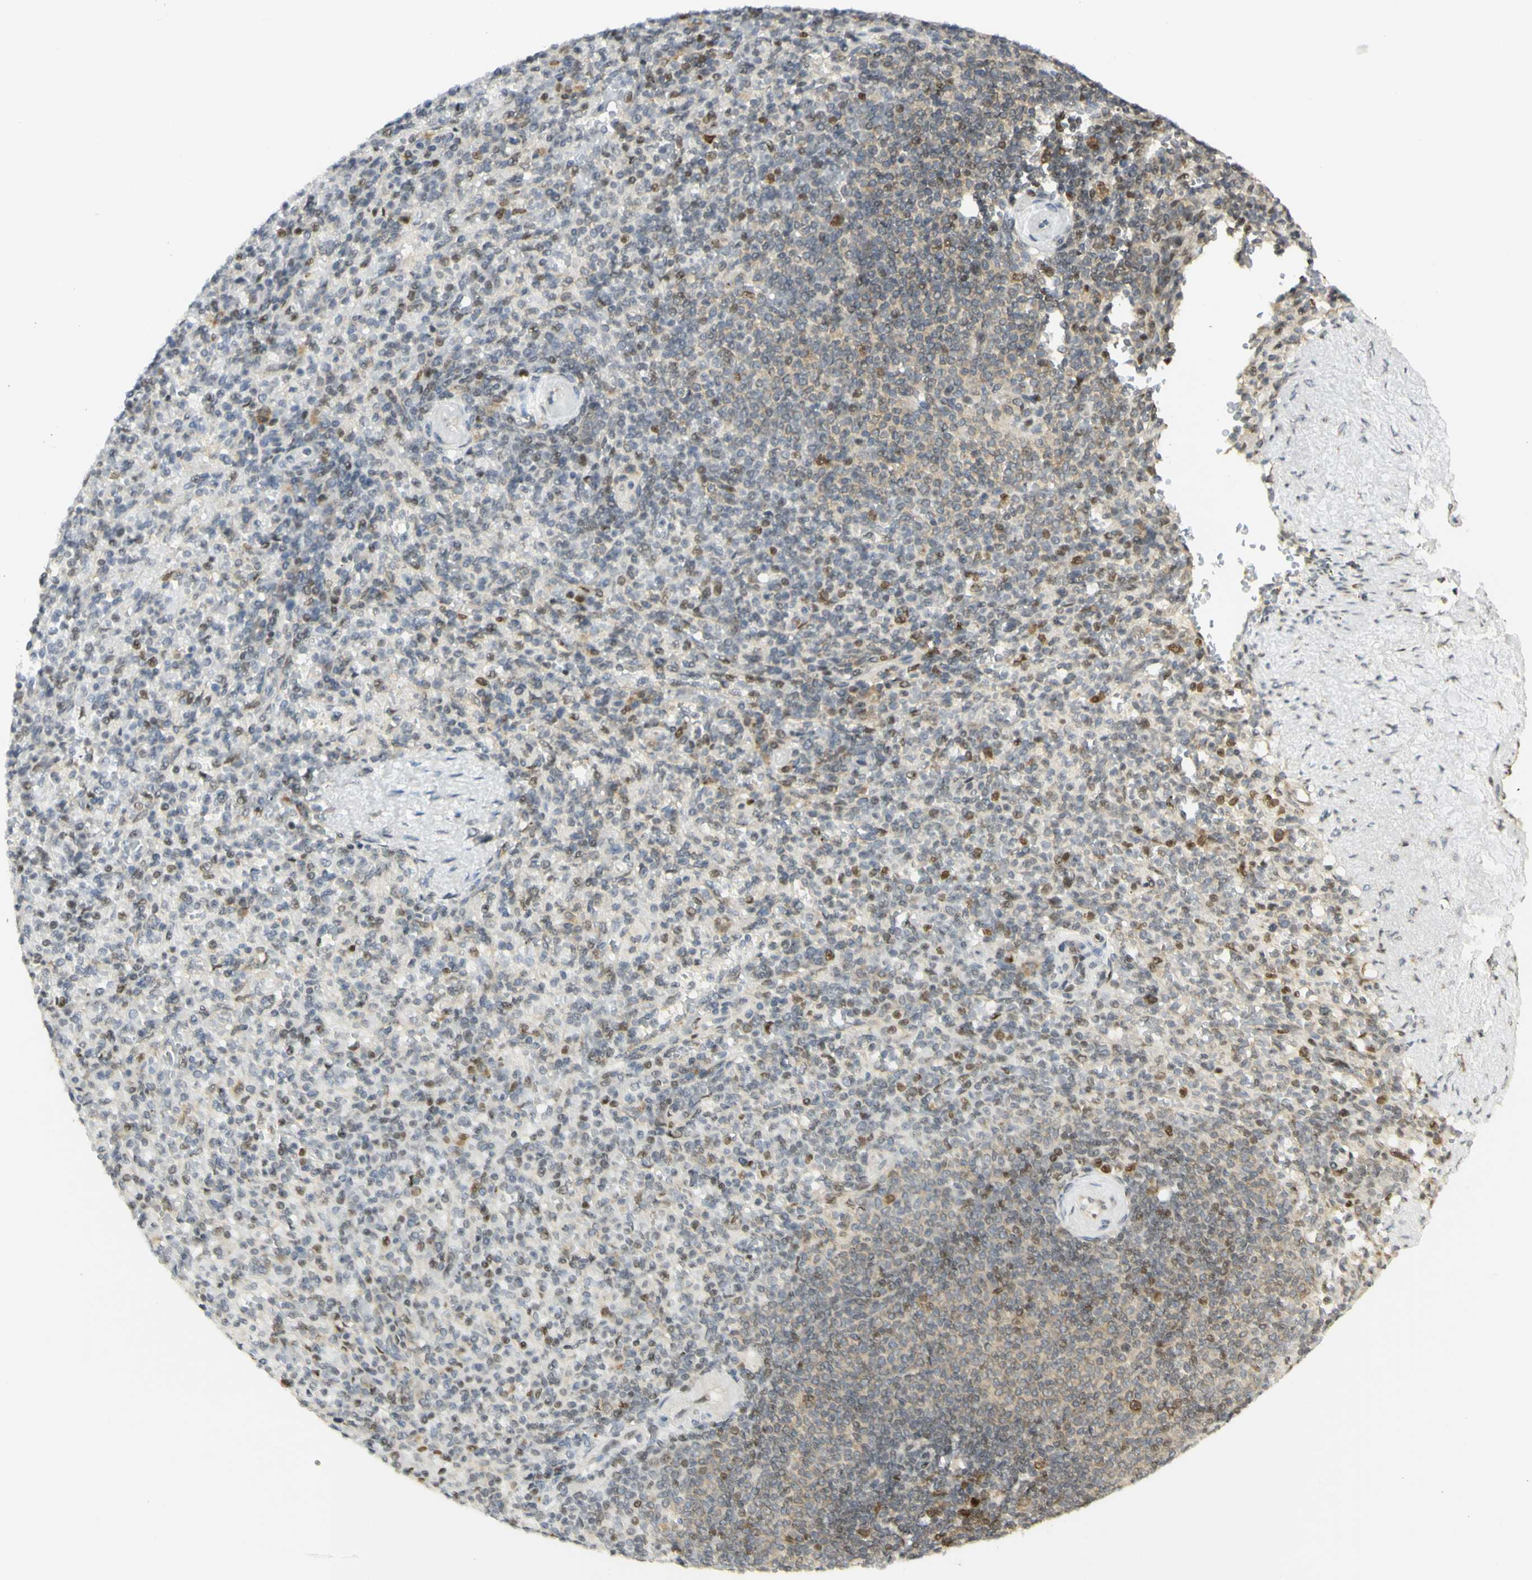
{"staining": {"intensity": "weak", "quantity": "<25%", "location": "cytoplasmic/membranous,nuclear"}, "tissue": "spleen", "cell_type": "Cells in red pulp", "image_type": "normal", "snomed": [{"axis": "morphology", "description": "Normal tissue, NOS"}, {"axis": "topography", "description": "Spleen"}], "caption": "IHC histopathology image of benign spleen: spleen stained with DAB (3,3'-diaminobenzidine) exhibits no significant protein expression in cells in red pulp. (Brightfield microscopy of DAB immunohistochemistry (IHC) at high magnification).", "gene": "KIF11", "patient": {"sex": "female", "age": 74}}